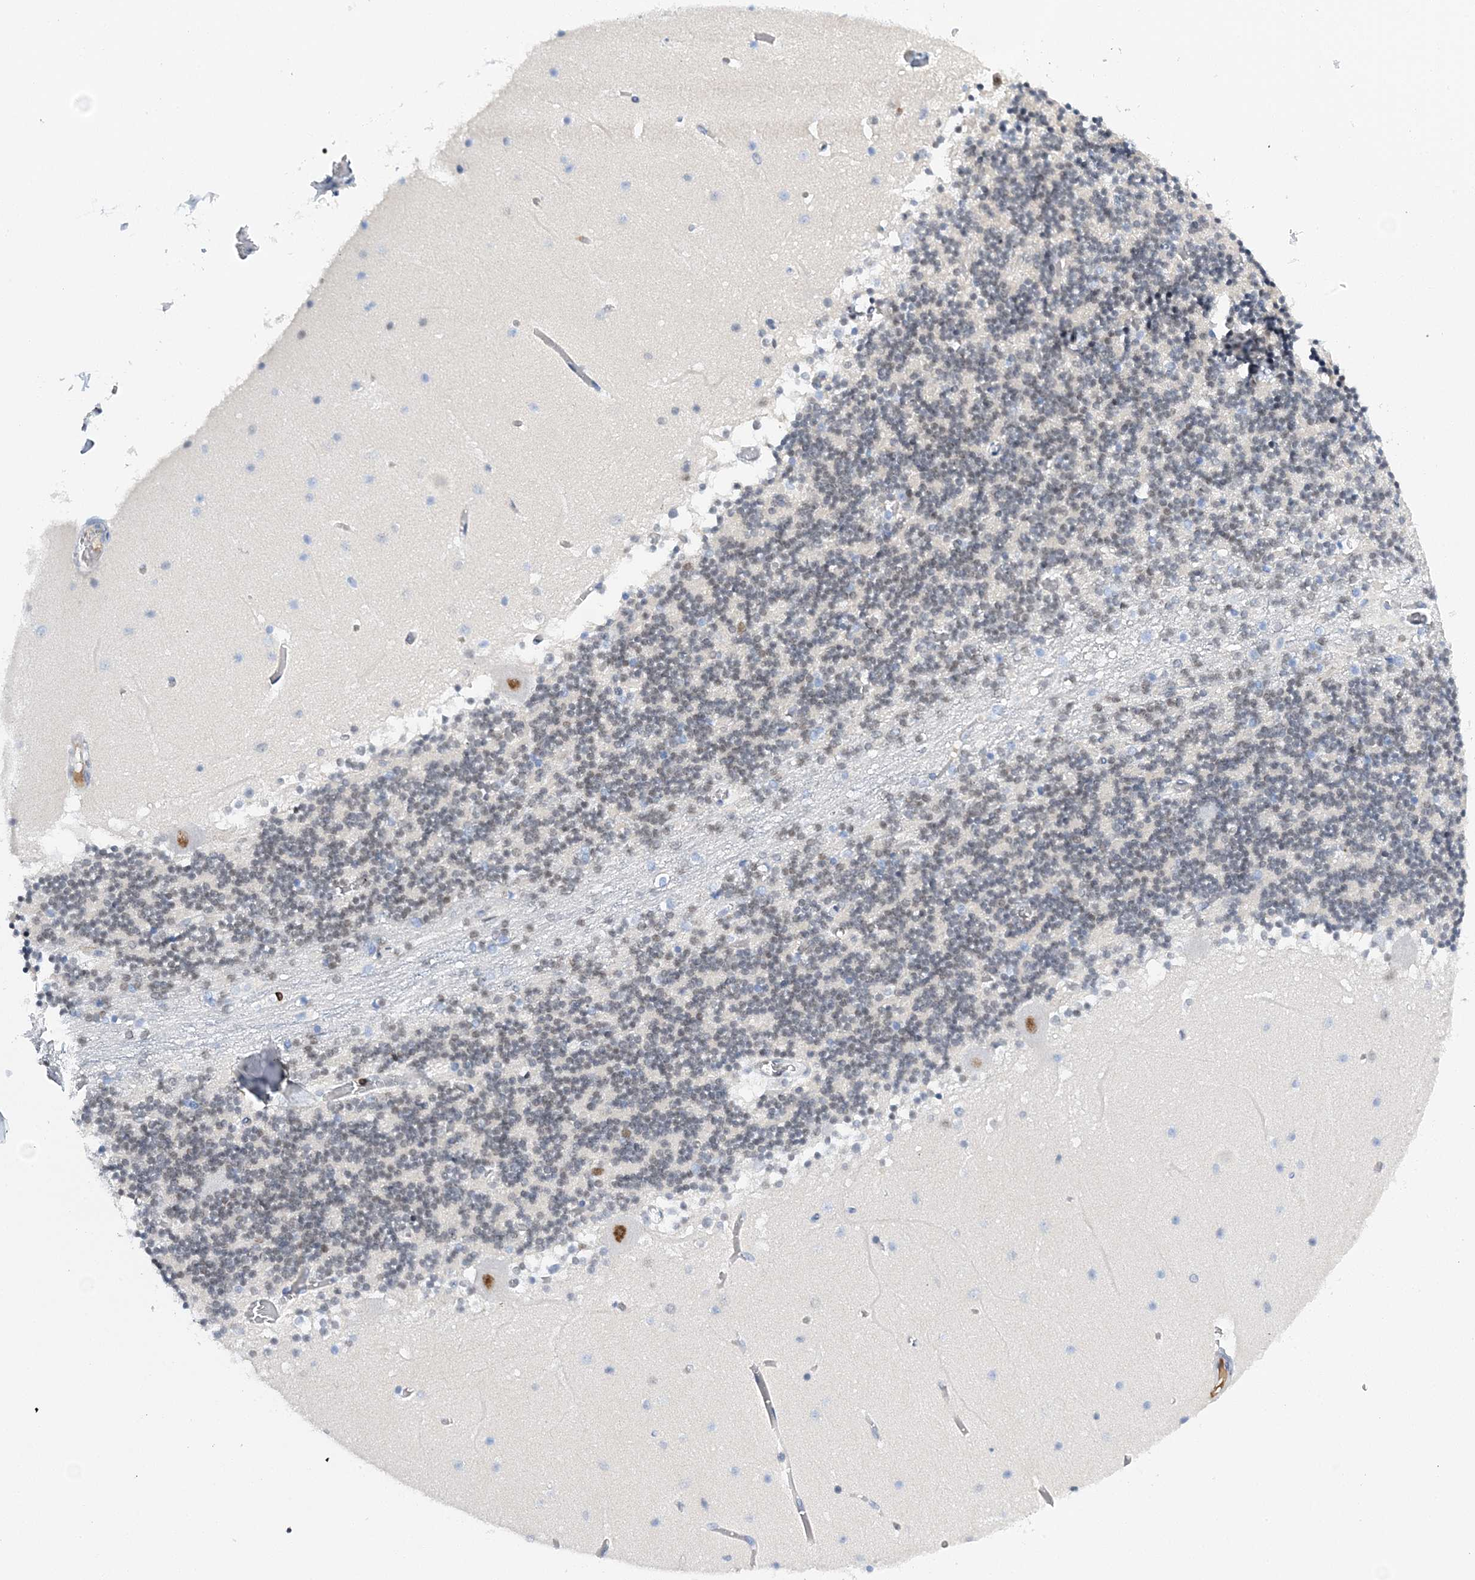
{"staining": {"intensity": "moderate", "quantity": "25%-75%", "location": "nuclear"}, "tissue": "cerebellum", "cell_type": "Cells in granular layer", "image_type": "normal", "snomed": [{"axis": "morphology", "description": "Normal tissue, NOS"}, {"axis": "topography", "description": "Cerebellum"}], "caption": "A medium amount of moderate nuclear staining is present in about 25%-75% of cells in granular layer in benign cerebellum.", "gene": "PRMT9", "patient": {"sex": "female", "age": 28}}